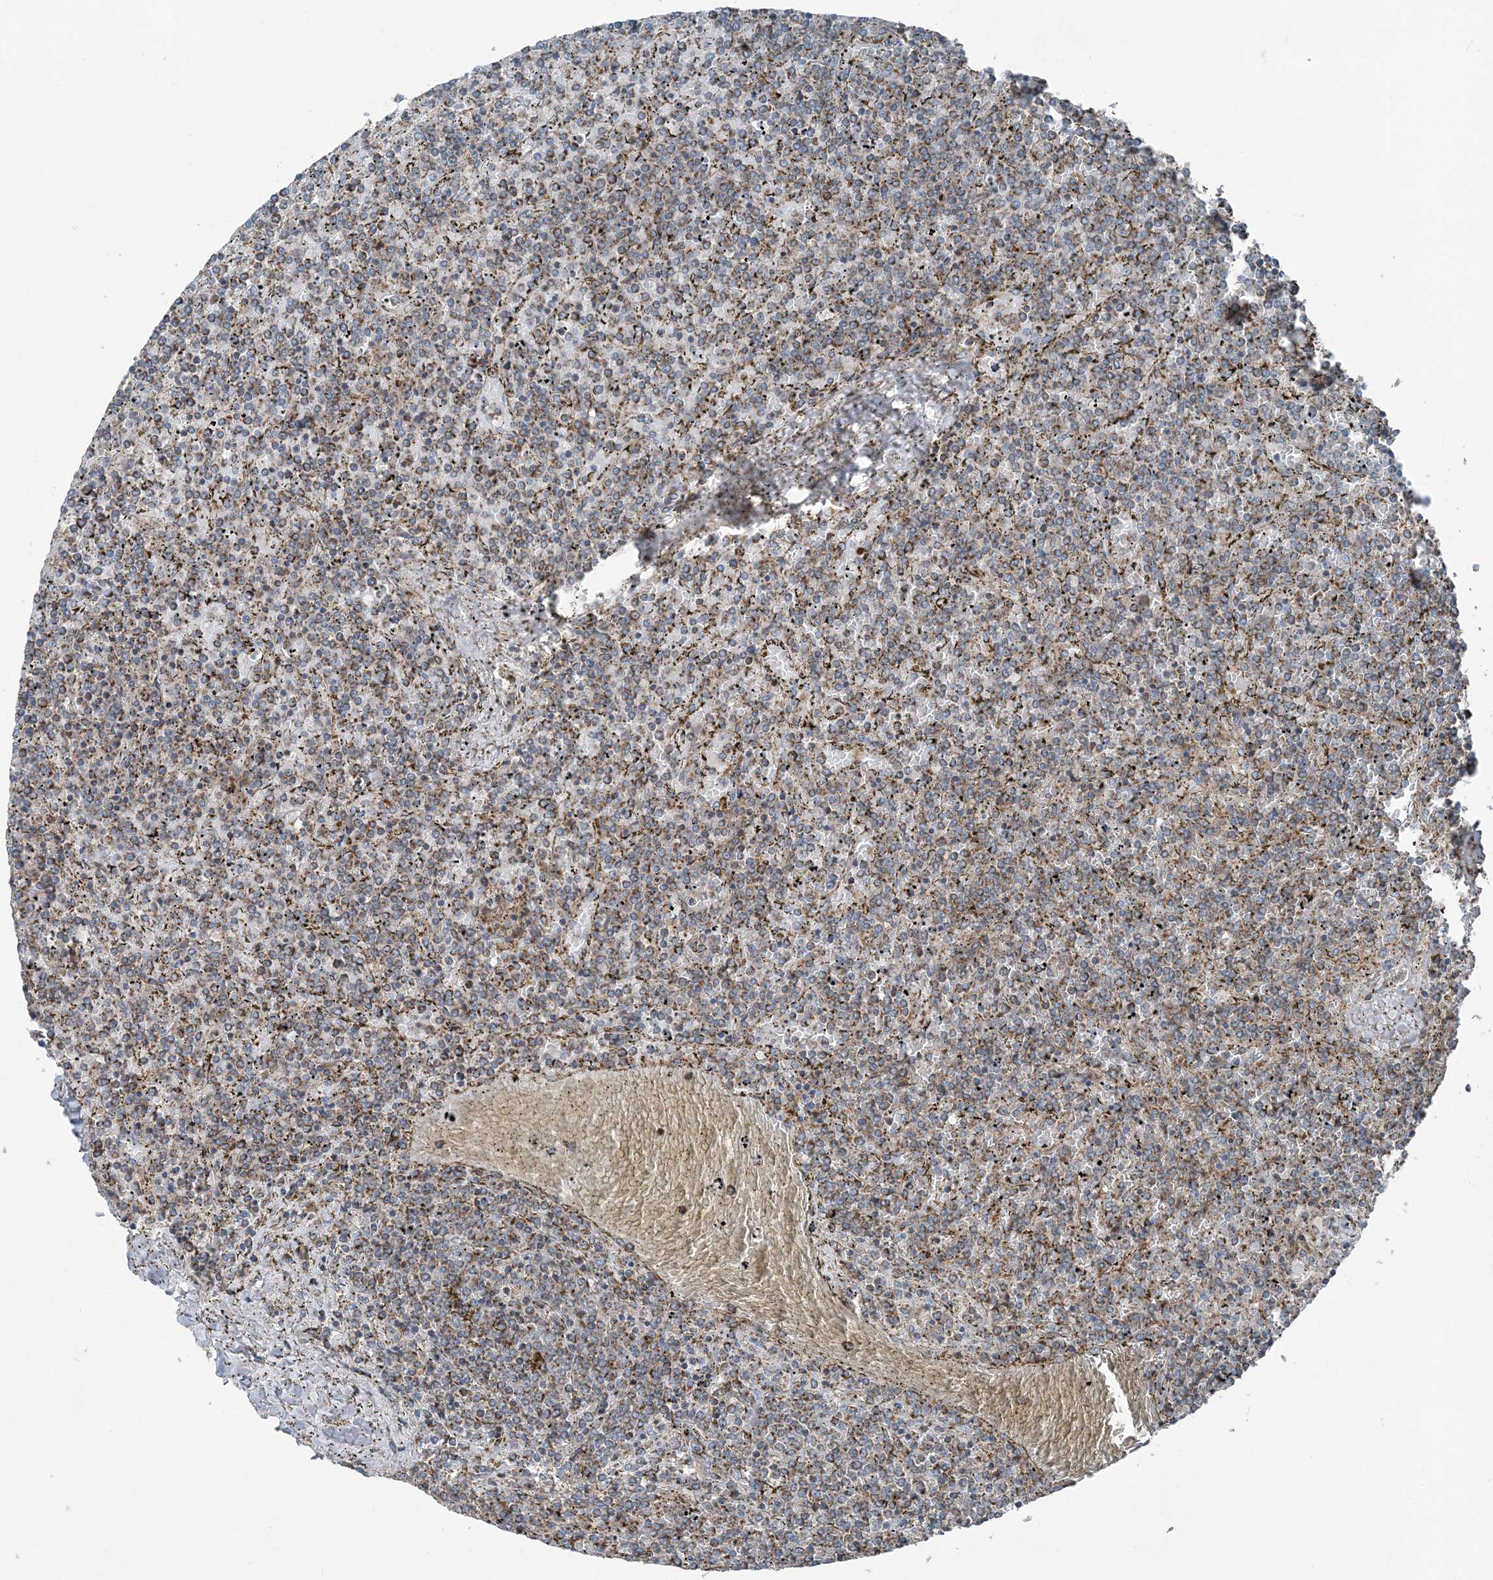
{"staining": {"intensity": "moderate", "quantity": "25%-75%", "location": "cytoplasmic/membranous"}, "tissue": "lymphoma", "cell_type": "Tumor cells", "image_type": "cancer", "snomed": [{"axis": "morphology", "description": "Malignant lymphoma, non-Hodgkin's type, Low grade"}, {"axis": "topography", "description": "Spleen"}], "caption": "Immunohistochemical staining of human lymphoma exhibits moderate cytoplasmic/membranous protein staining in about 25%-75% of tumor cells.", "gene": "KY", "patient": {"sex": "female", "age": 19}}